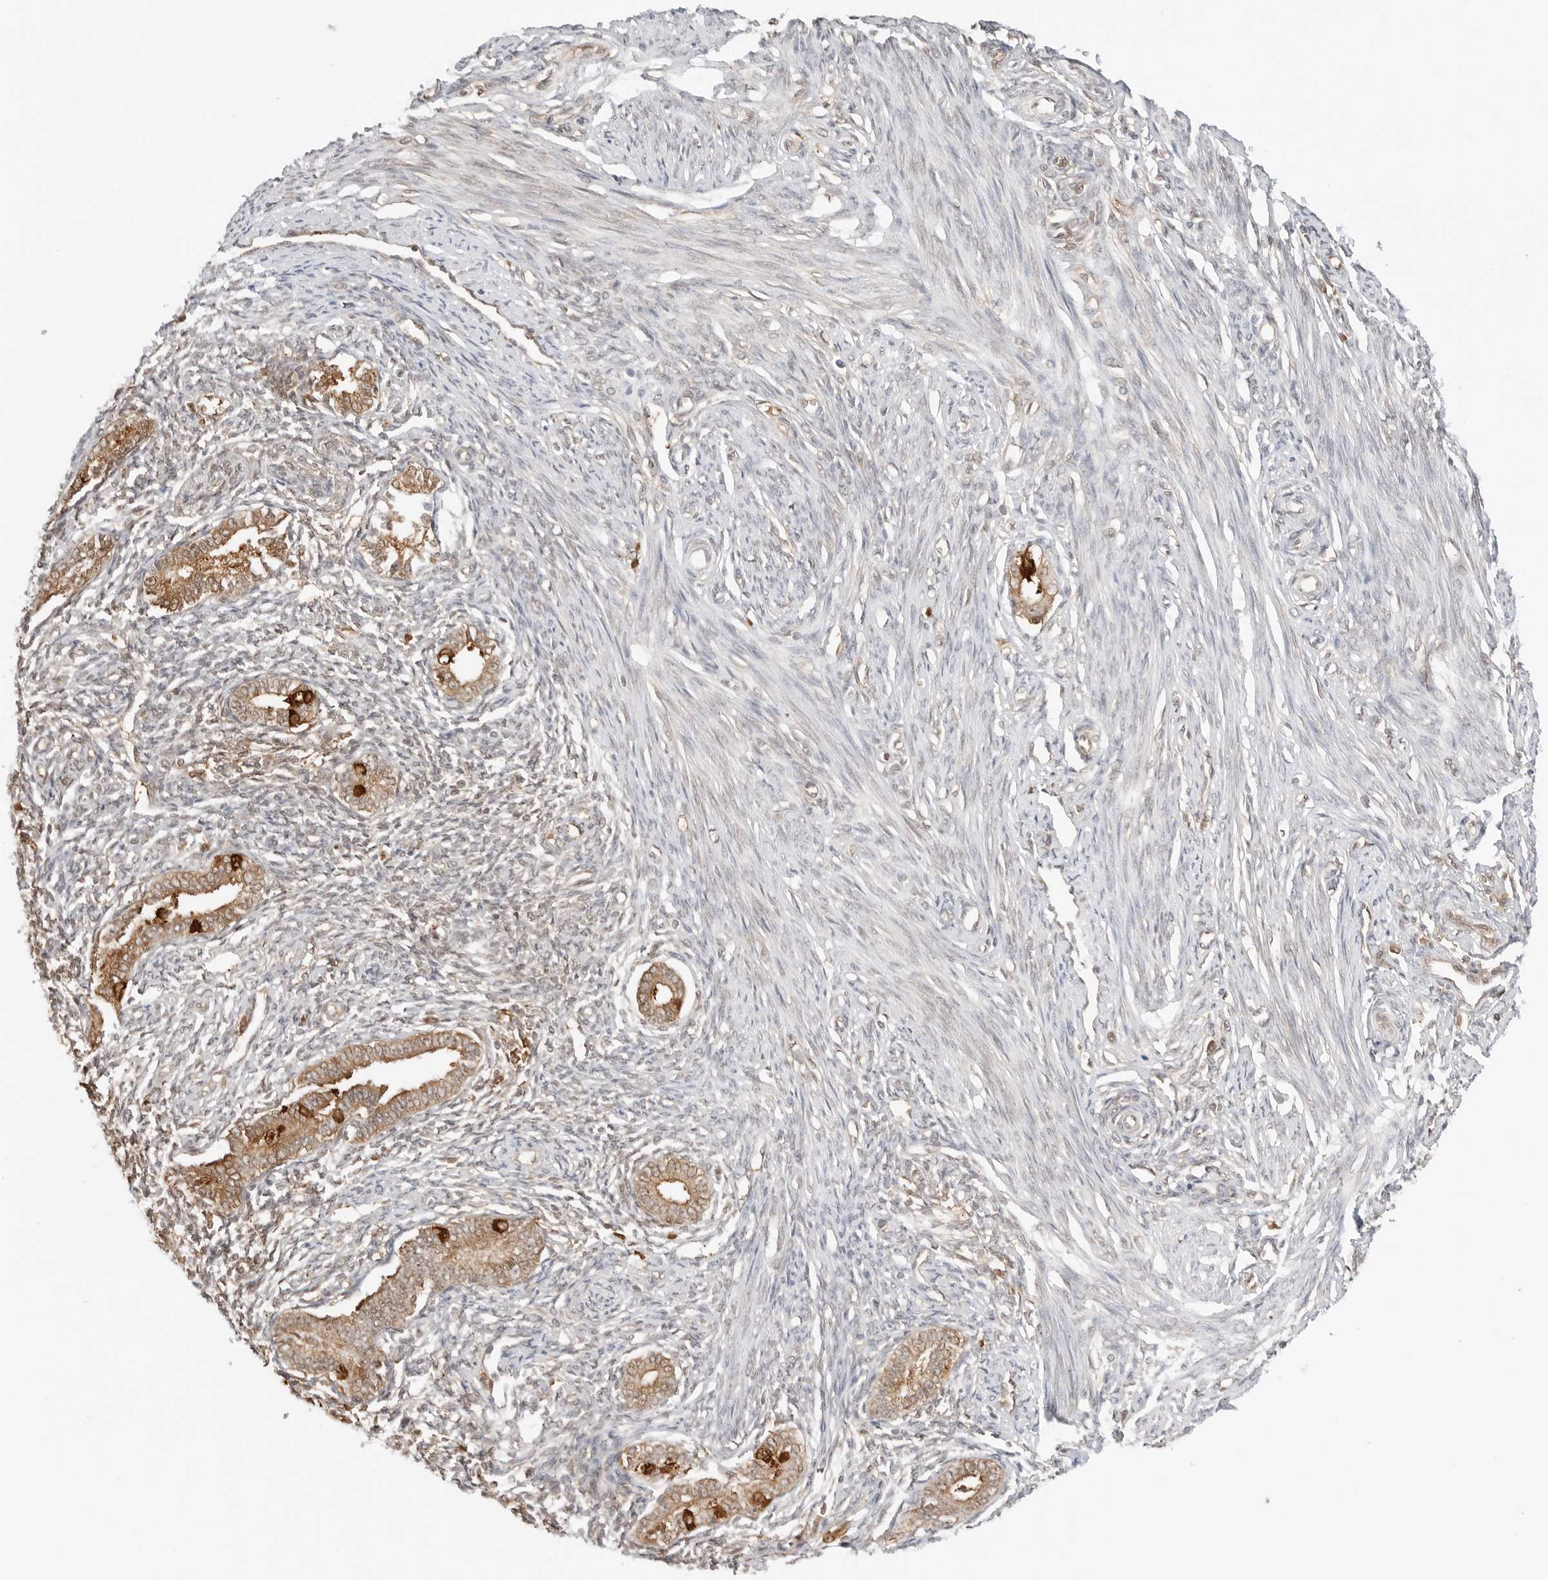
{"staining": {"intensity": "negative", "quantity": "none", "location": "none"}, "tissue": "endometrium", "cell_type": "Cells in endometrial stroma", "image_type": "normal", "snomed": [{"axis": "morphology", "description": "Normal tissue, NOS"}, {"axis": "topography", "description": "Endometrium"}], "caption": "This is a histopathology image of immunohistochemistry staining of normal endometrium, which shows no staining in cells in endometrial stroma. (DAB (3,3'-diaminobenzidine) immunohistochemistry with hematoxylin counter stain).", "gene": "NUDC", "patient": {"sex": "female", "age": 56}}